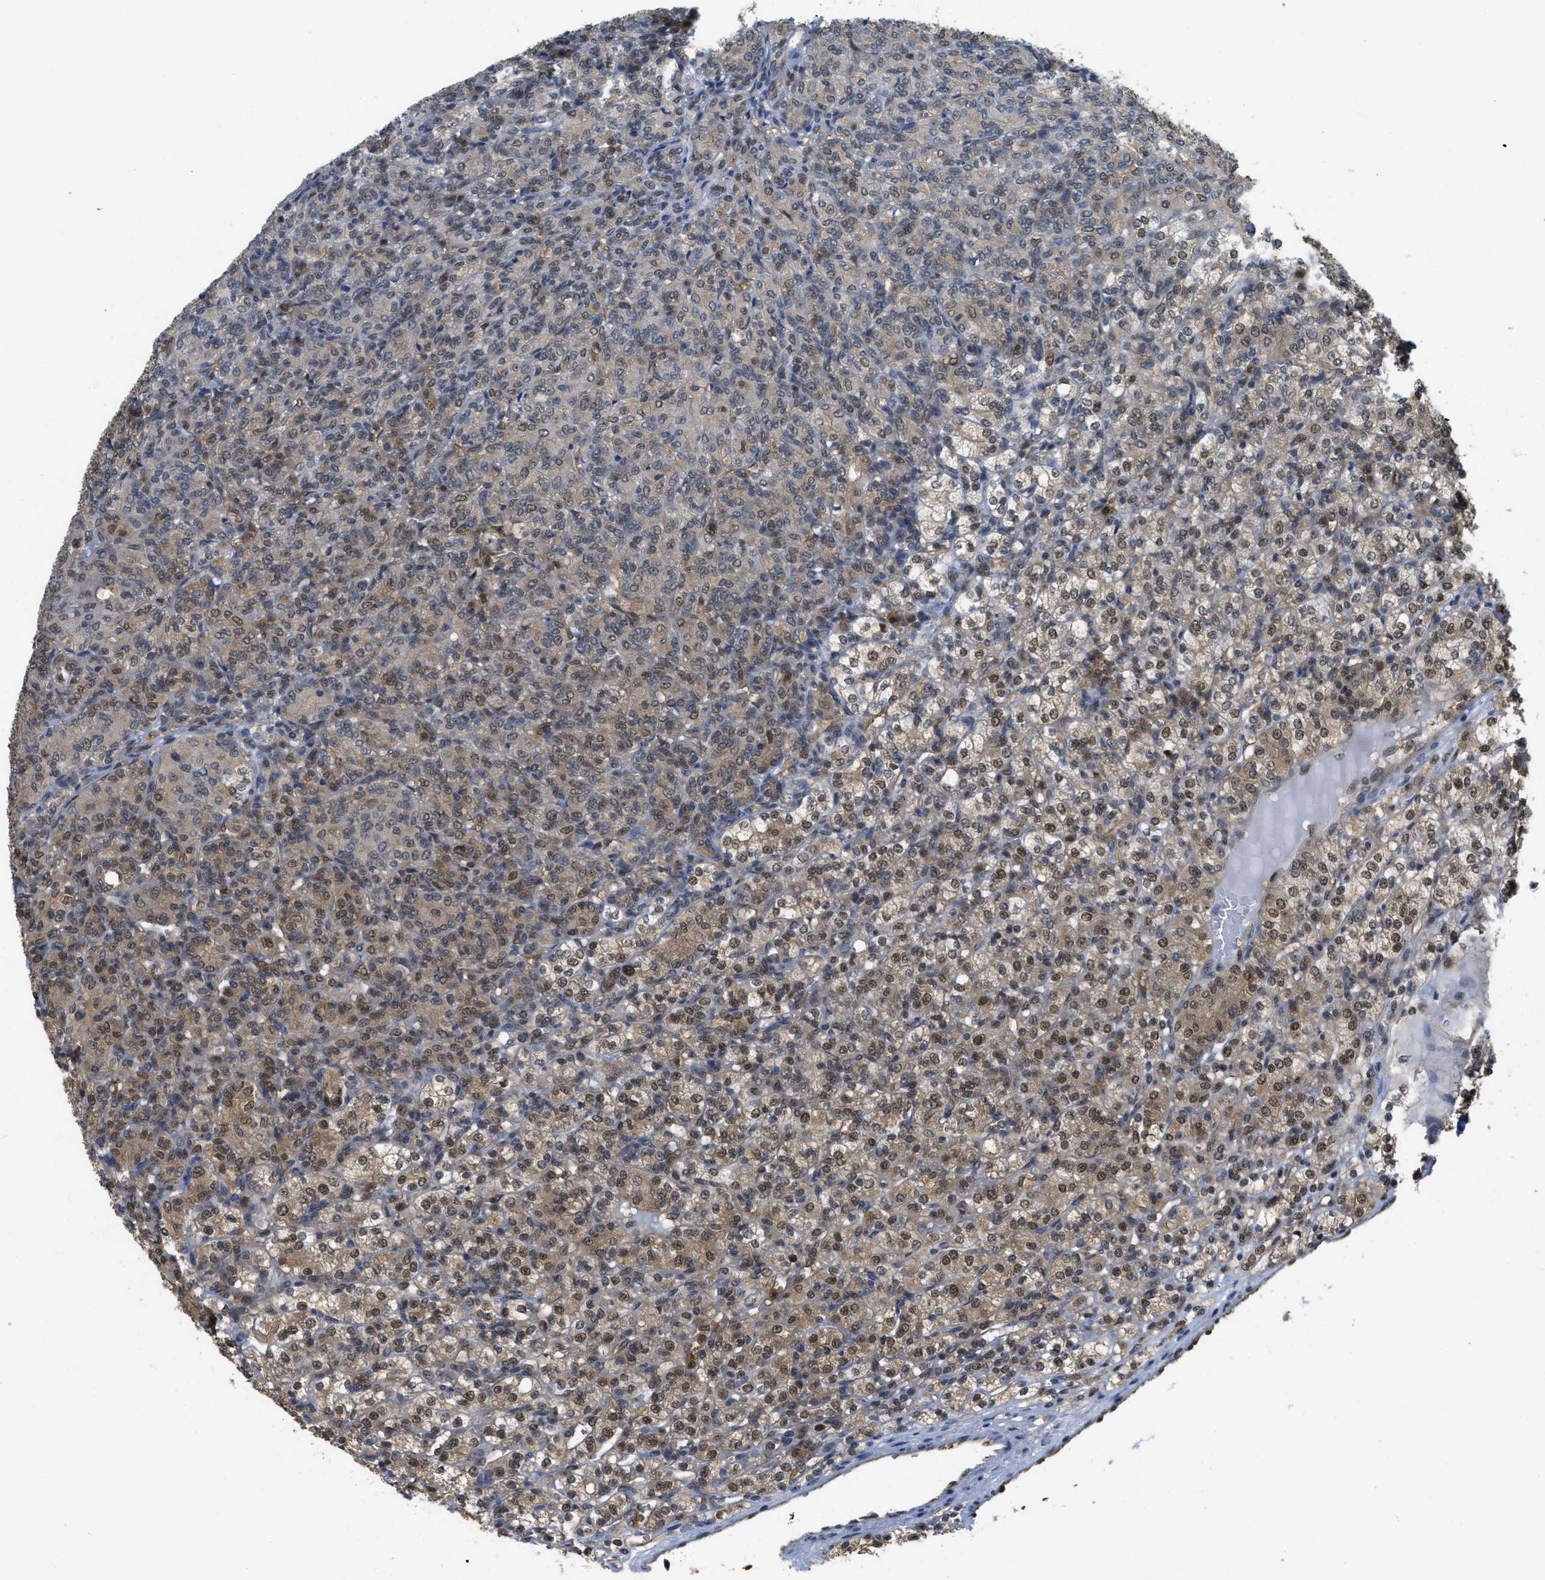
{"staining": {"intensity": "moderate", "quantity": "25%-75%", "location": "cytoplasmic/membranous,nuclear"}, "tissue": "renal cancer", "cell_type": "Tumor cells", "image_type": "cancer", "snomed": [{"axis": "morphology", "description": "Adenocarcinoma, NOS"}, {"axis": "topography", "description": "Kidney"}], "caption": "This image shows adenocarcinoma (renal) stained with IHC to label a protein in brown. The cytoplasmic/membranous and nuclear of tumor cells show moderate positivity for the protein. Nuclei are counter-stained blue.", "gene": "PSMC5", "patient": {"sex": "male", "age": 77}}